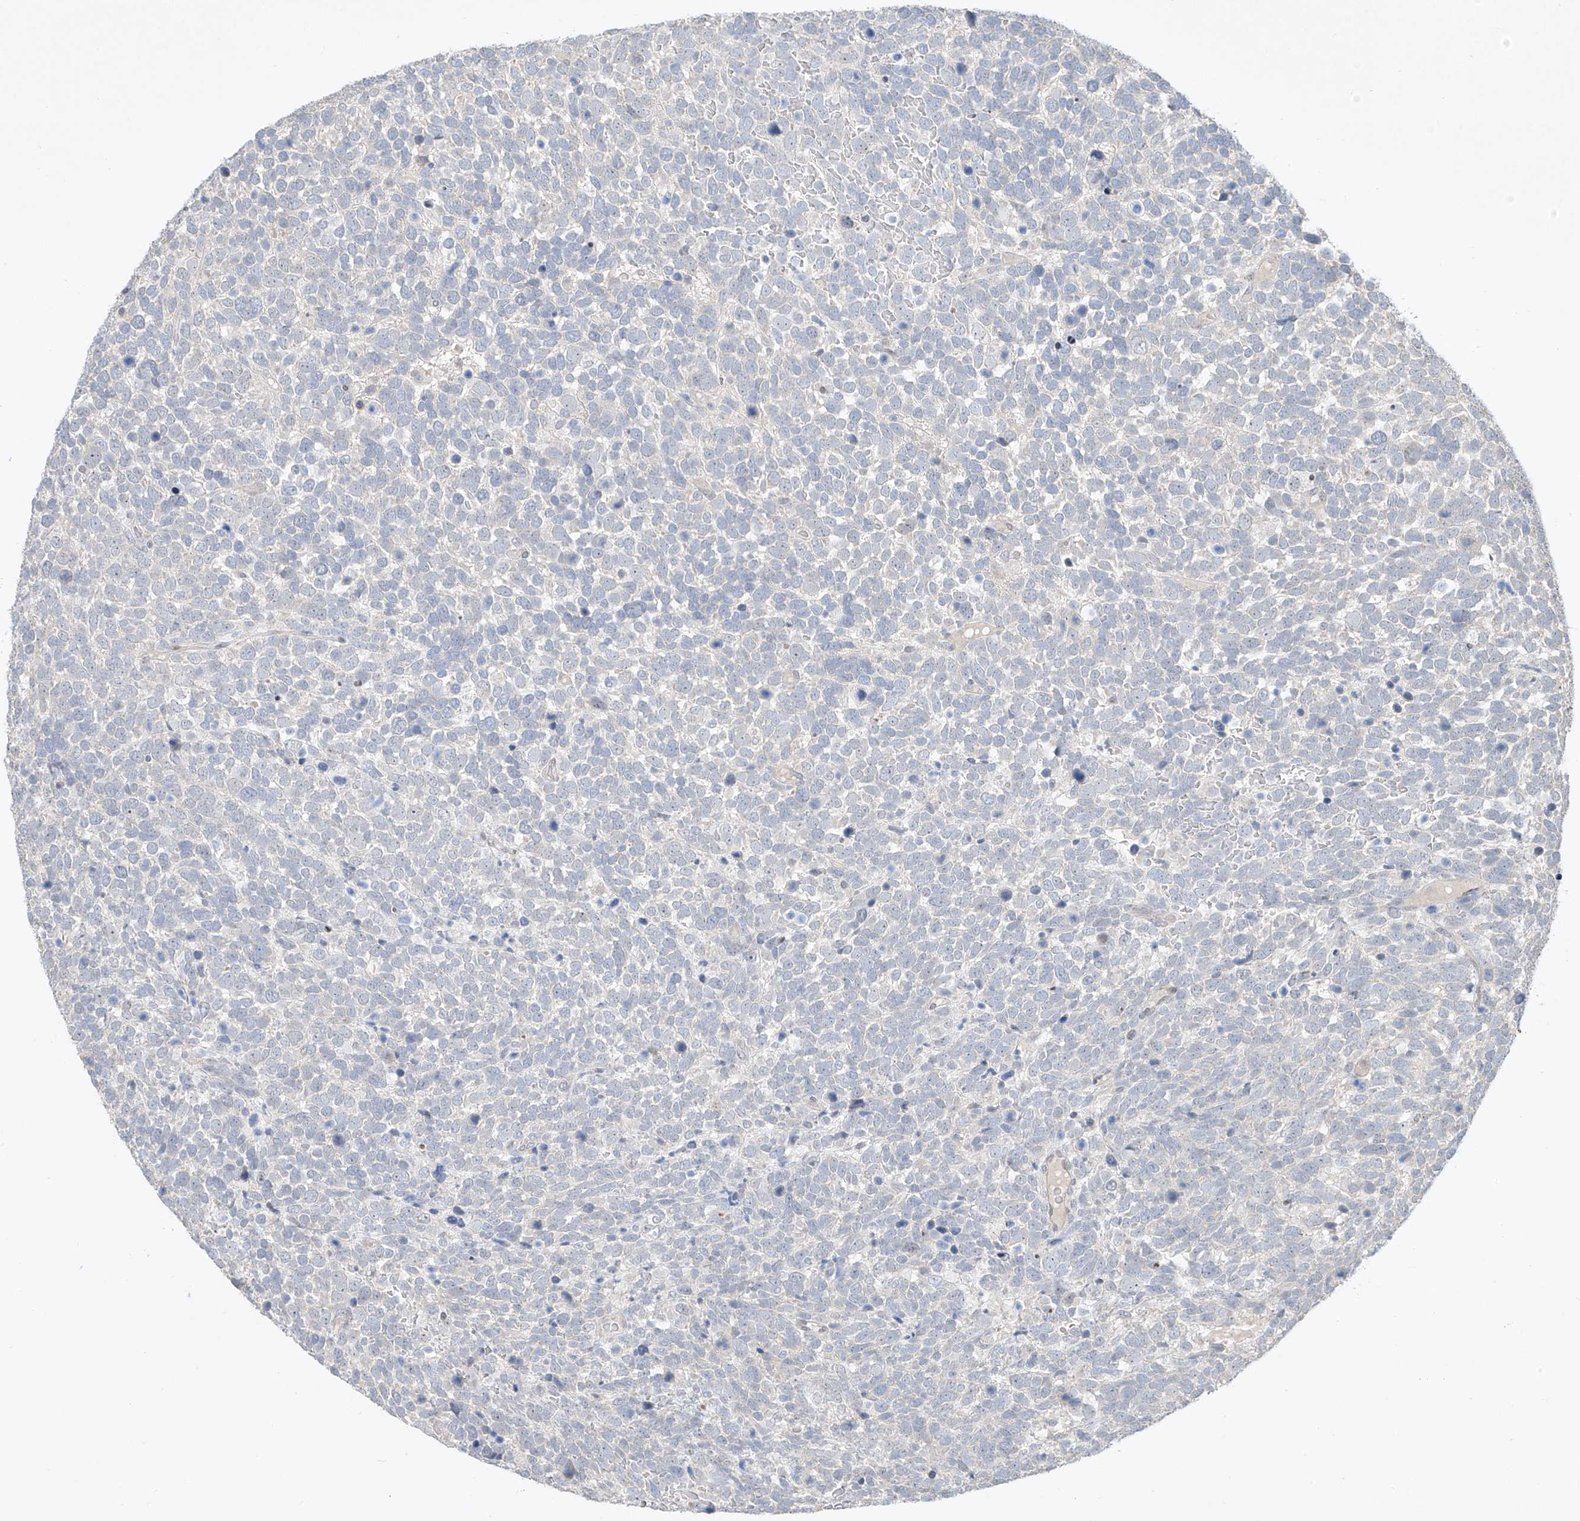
{"staining": {"intensity": "negative", "quantity": "none", "location": "none"}, "tissue": "urothelial cancer", "cell_type": "Tumor cells", "image_type": "cancer", "snomed": [{"axis": "morphology", "description": "Urothelial carcinoma, High grade"}, {"axis": "topography", "description": "Urinary bladder"}], "caption": "There is no significant staining in tumor cells of urothelial cancer.", "gene": "TASP1", "patient": {"sex": "female", "age": 82}}